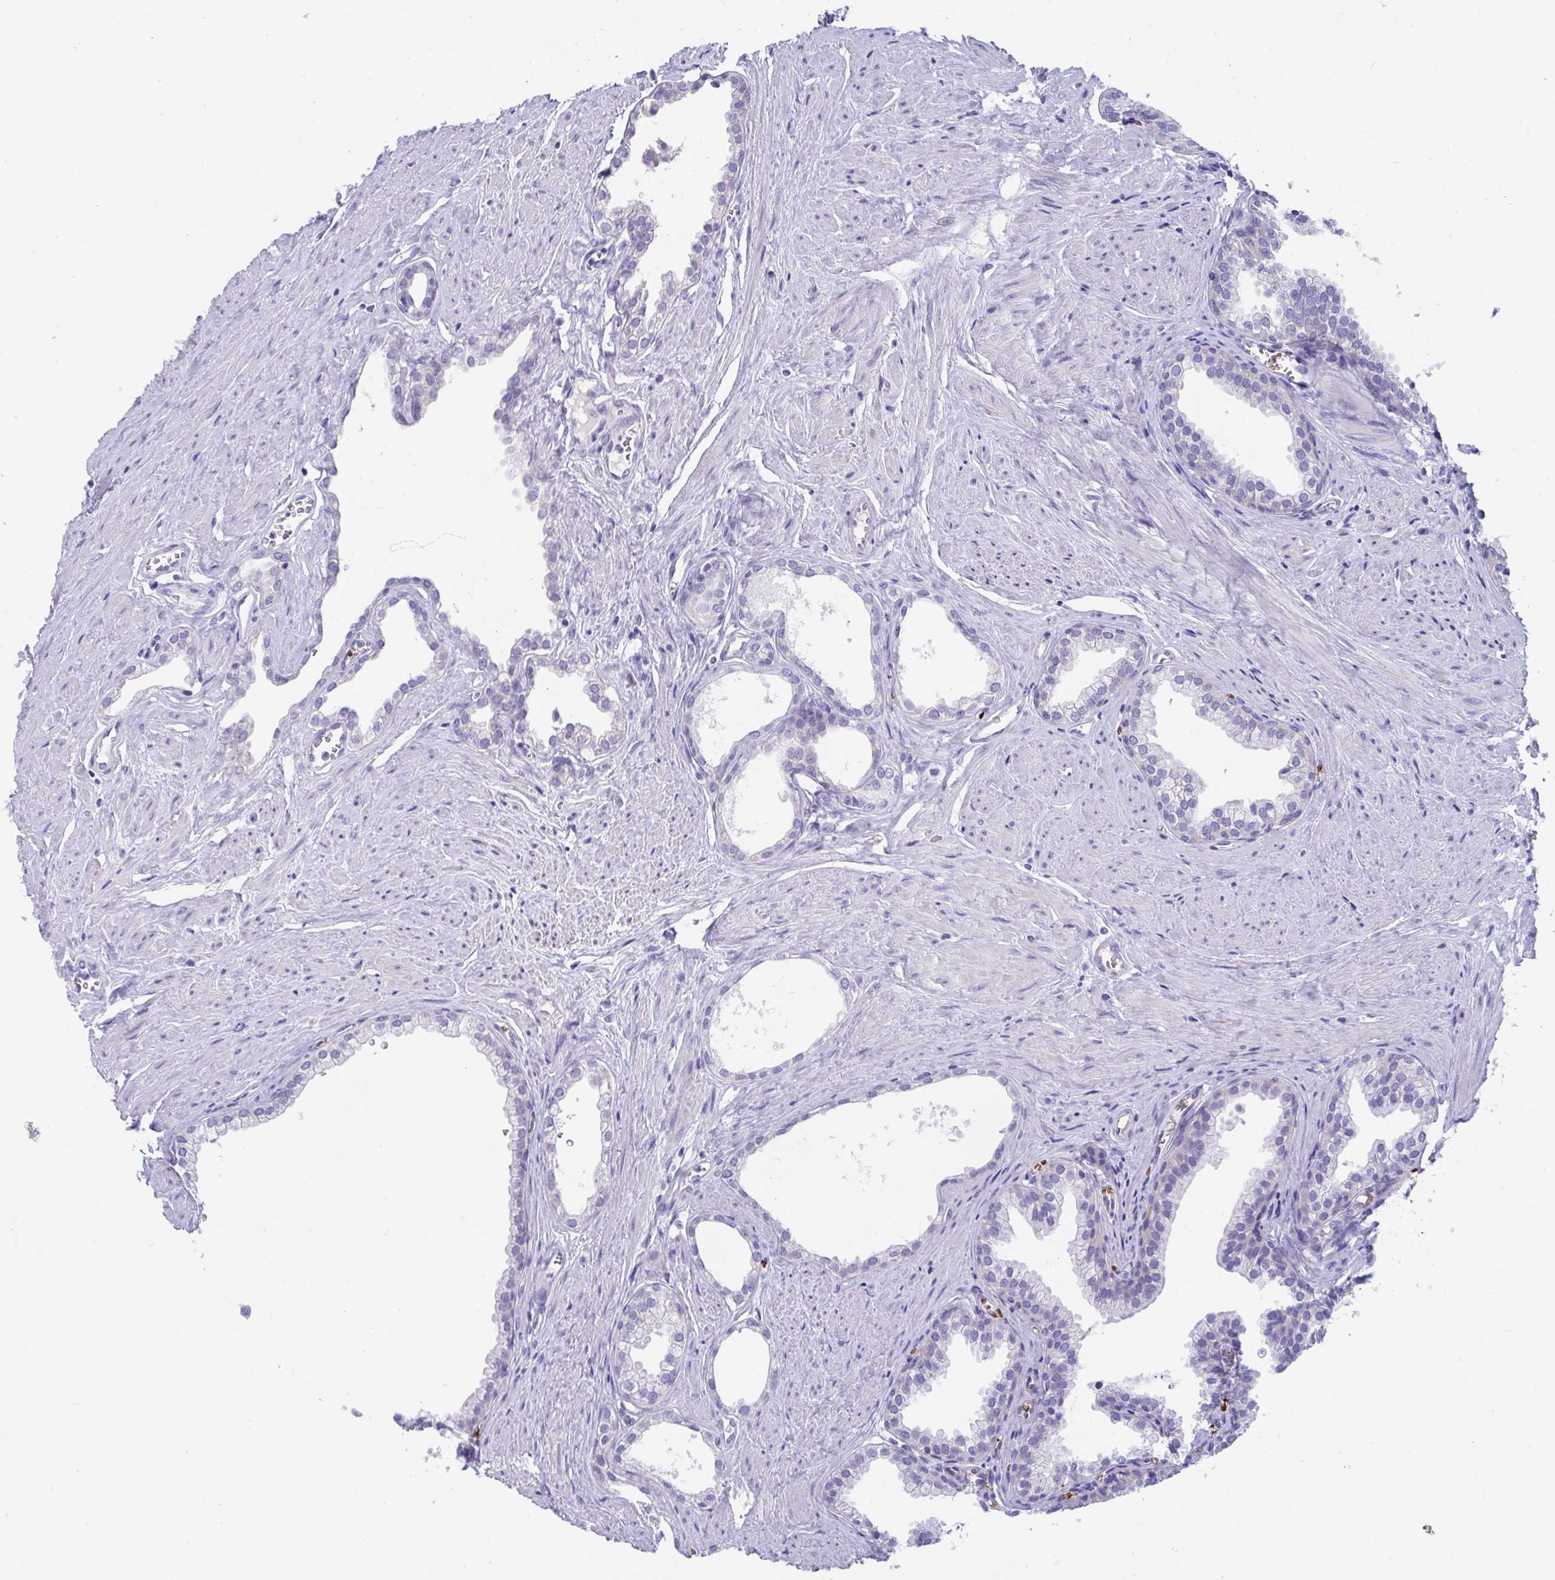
{"staining": {"intensity": "negative", "quantity": "none", "location": "none"}, "tissue": "prostate", "cell_type": "Glandular cells", "image_type": "normal", "snomed": [{"axis": "morphology", "description": "Normal tissue, NOS"}, {"axis": "topography", "description": "Prostate"}, {"axis": "topography", "description": "Peripheral nerve tissue"}], "caption": "This photomicrograph is of benign prostate stained with IHC to label a protein in brown with the nuclei are counter-stained blue. There is no expression in glandular cells.", "gene": "TTC30A", "patient": {"sex": "male", "age": 55}}